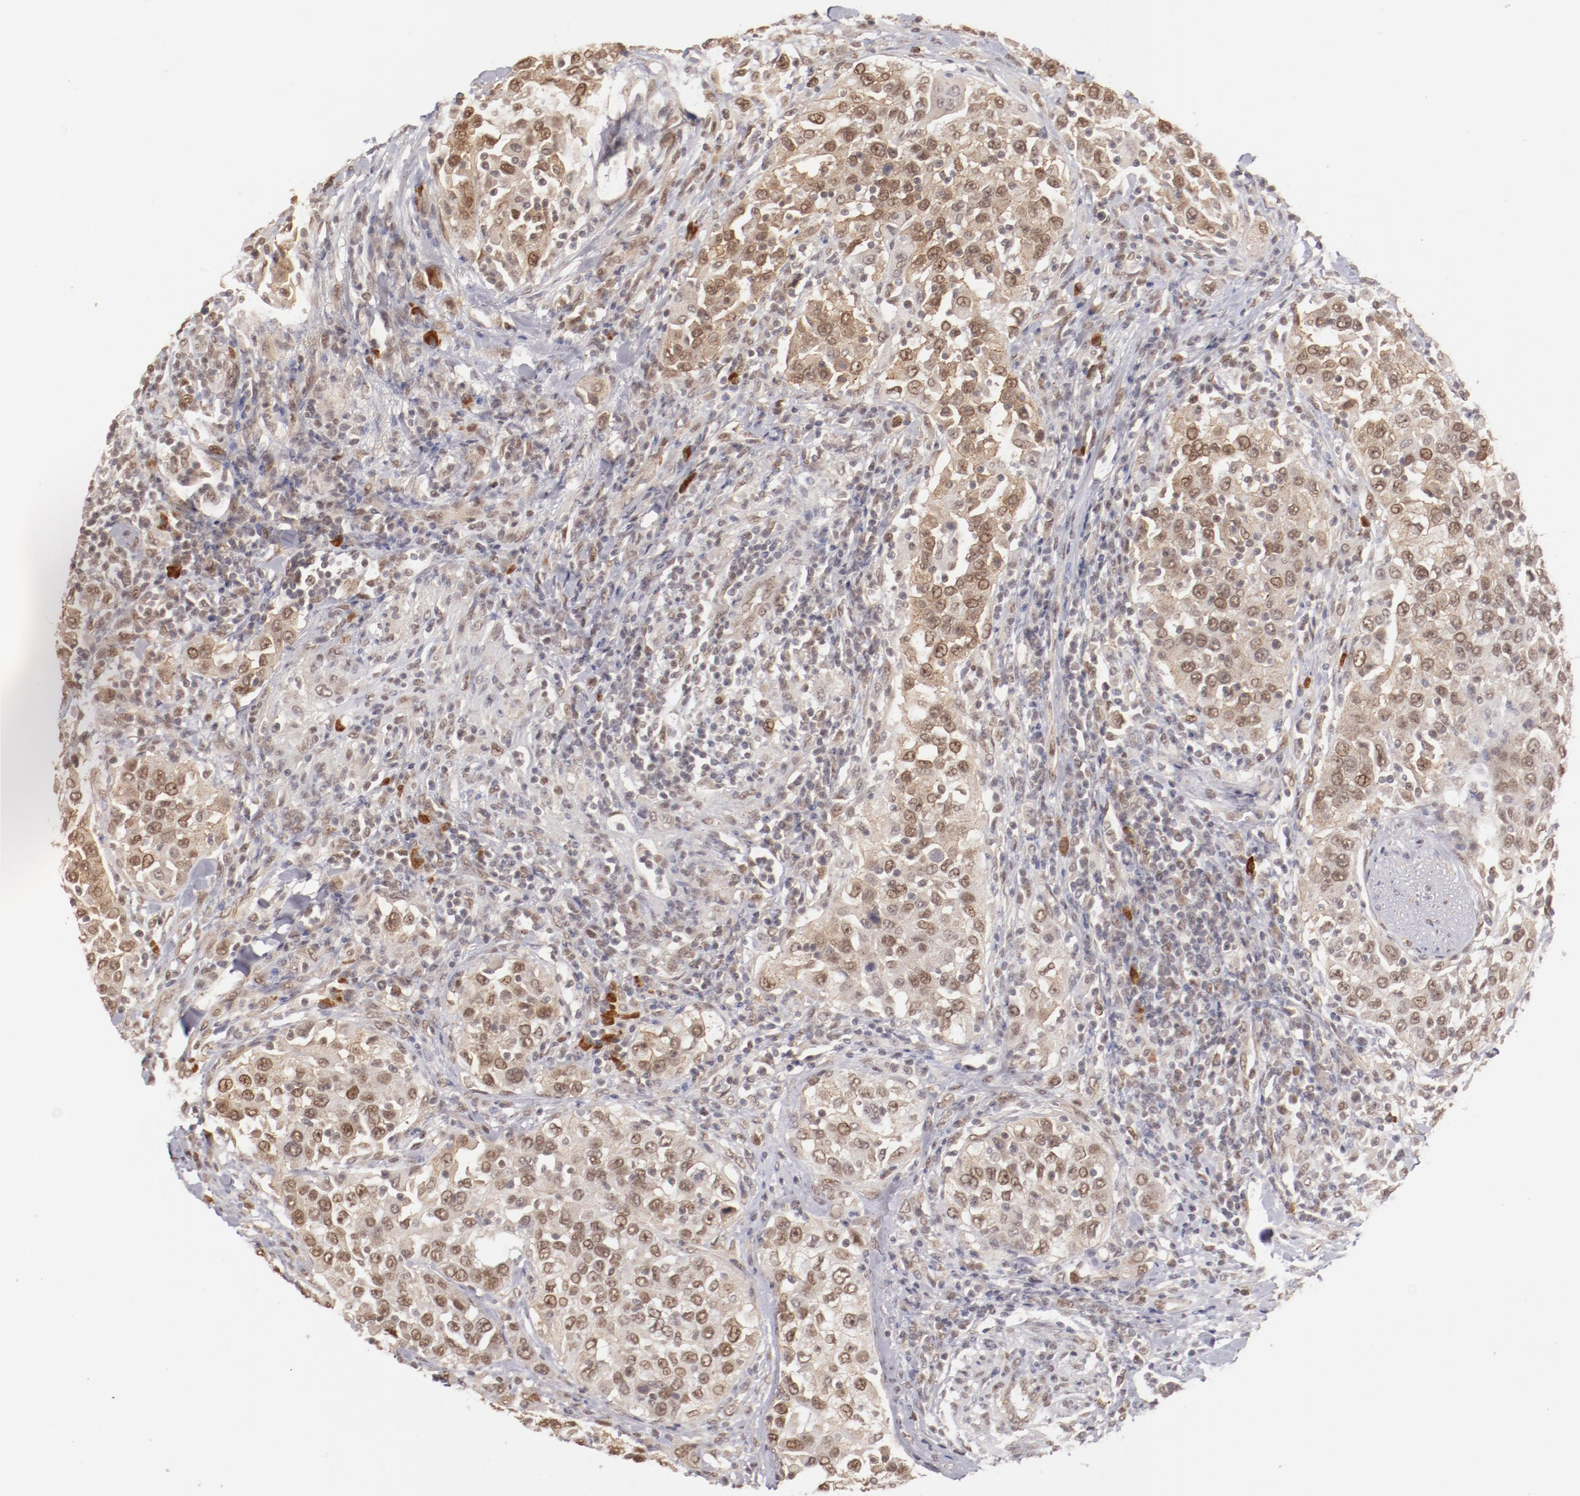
{"staining": {"intensity": "moderate", "quantity": ">75%", "location": "cytoplasmic/membranous,nuclear"}, "tissue": "urothelial cancer", "cell_type": "Tumor cells", "image_type": "cancer", "snomed": [{"axis": "morphology", "description": "Urothelial carcinoma, High grade"}, {"axis": "topography", "description": "Urinary bladder"}], "caption": "This is a histology image of immunohistochemistry staining of urothelial carcinoma (high-grade), which shows moderate expression in the cytoplasmic/membranous and nuclear of tumor cells.", "gene": "NFE2", "patient": {"sex": "female", "age": 80}}